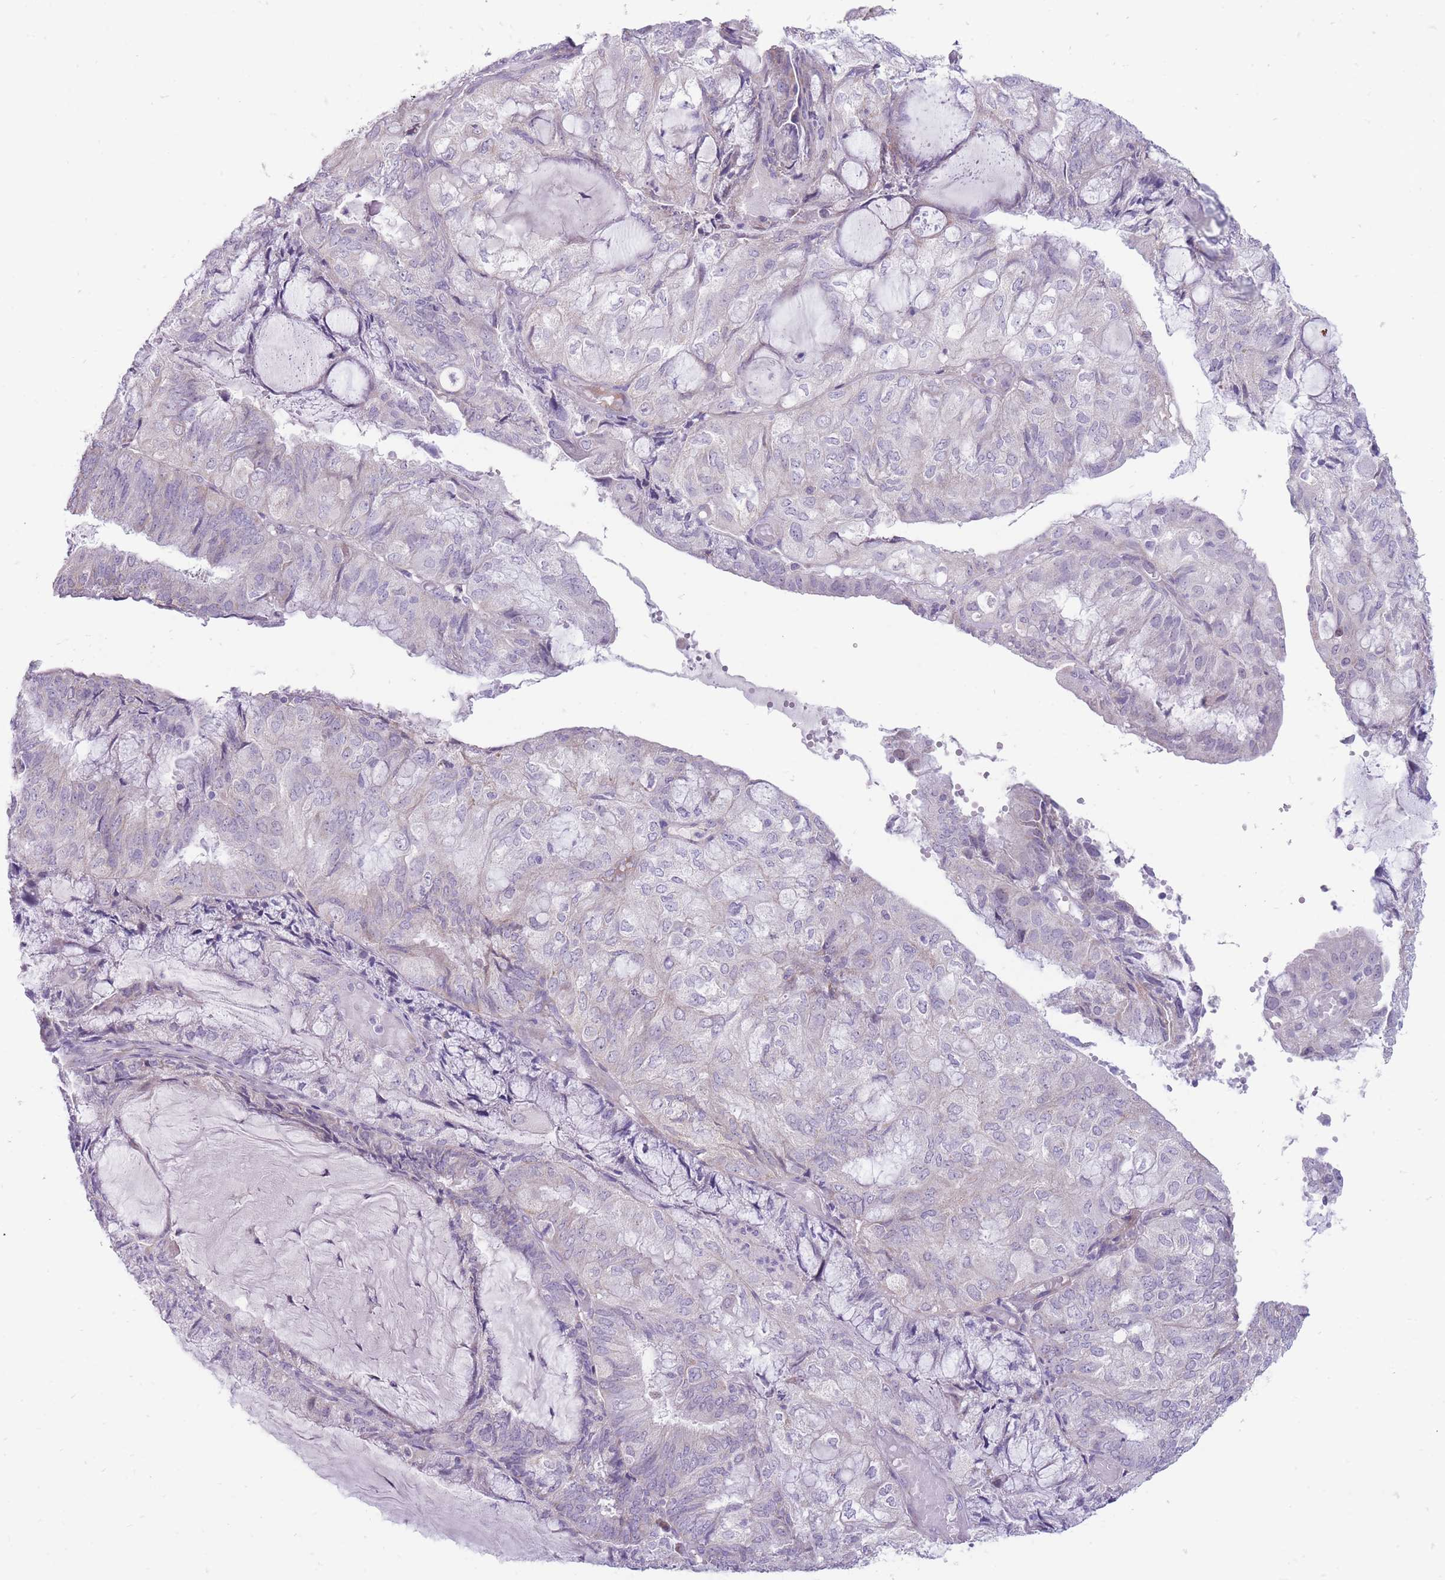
{"staining": {"intensity": "negative", "quantity": "none", "location": "none"}, "tissue": "endometrial cancer", "cell_type": "Tumor cells", "image_type": "cancer", "snomed": [{"axis": "morphology", "description": "Adenocarcinoma, NOS"}, {"axis": "topography", "description": "Endometrium"}], "caption": "Immunohistochemistry (IHC) micrograph of neoplastic tissue: human endometrial cancer stained with DAB exhibits no significant protein staining in tumor cells.", "gene": "ERICH4", "patient": {"sex": "female", "age": 81}}